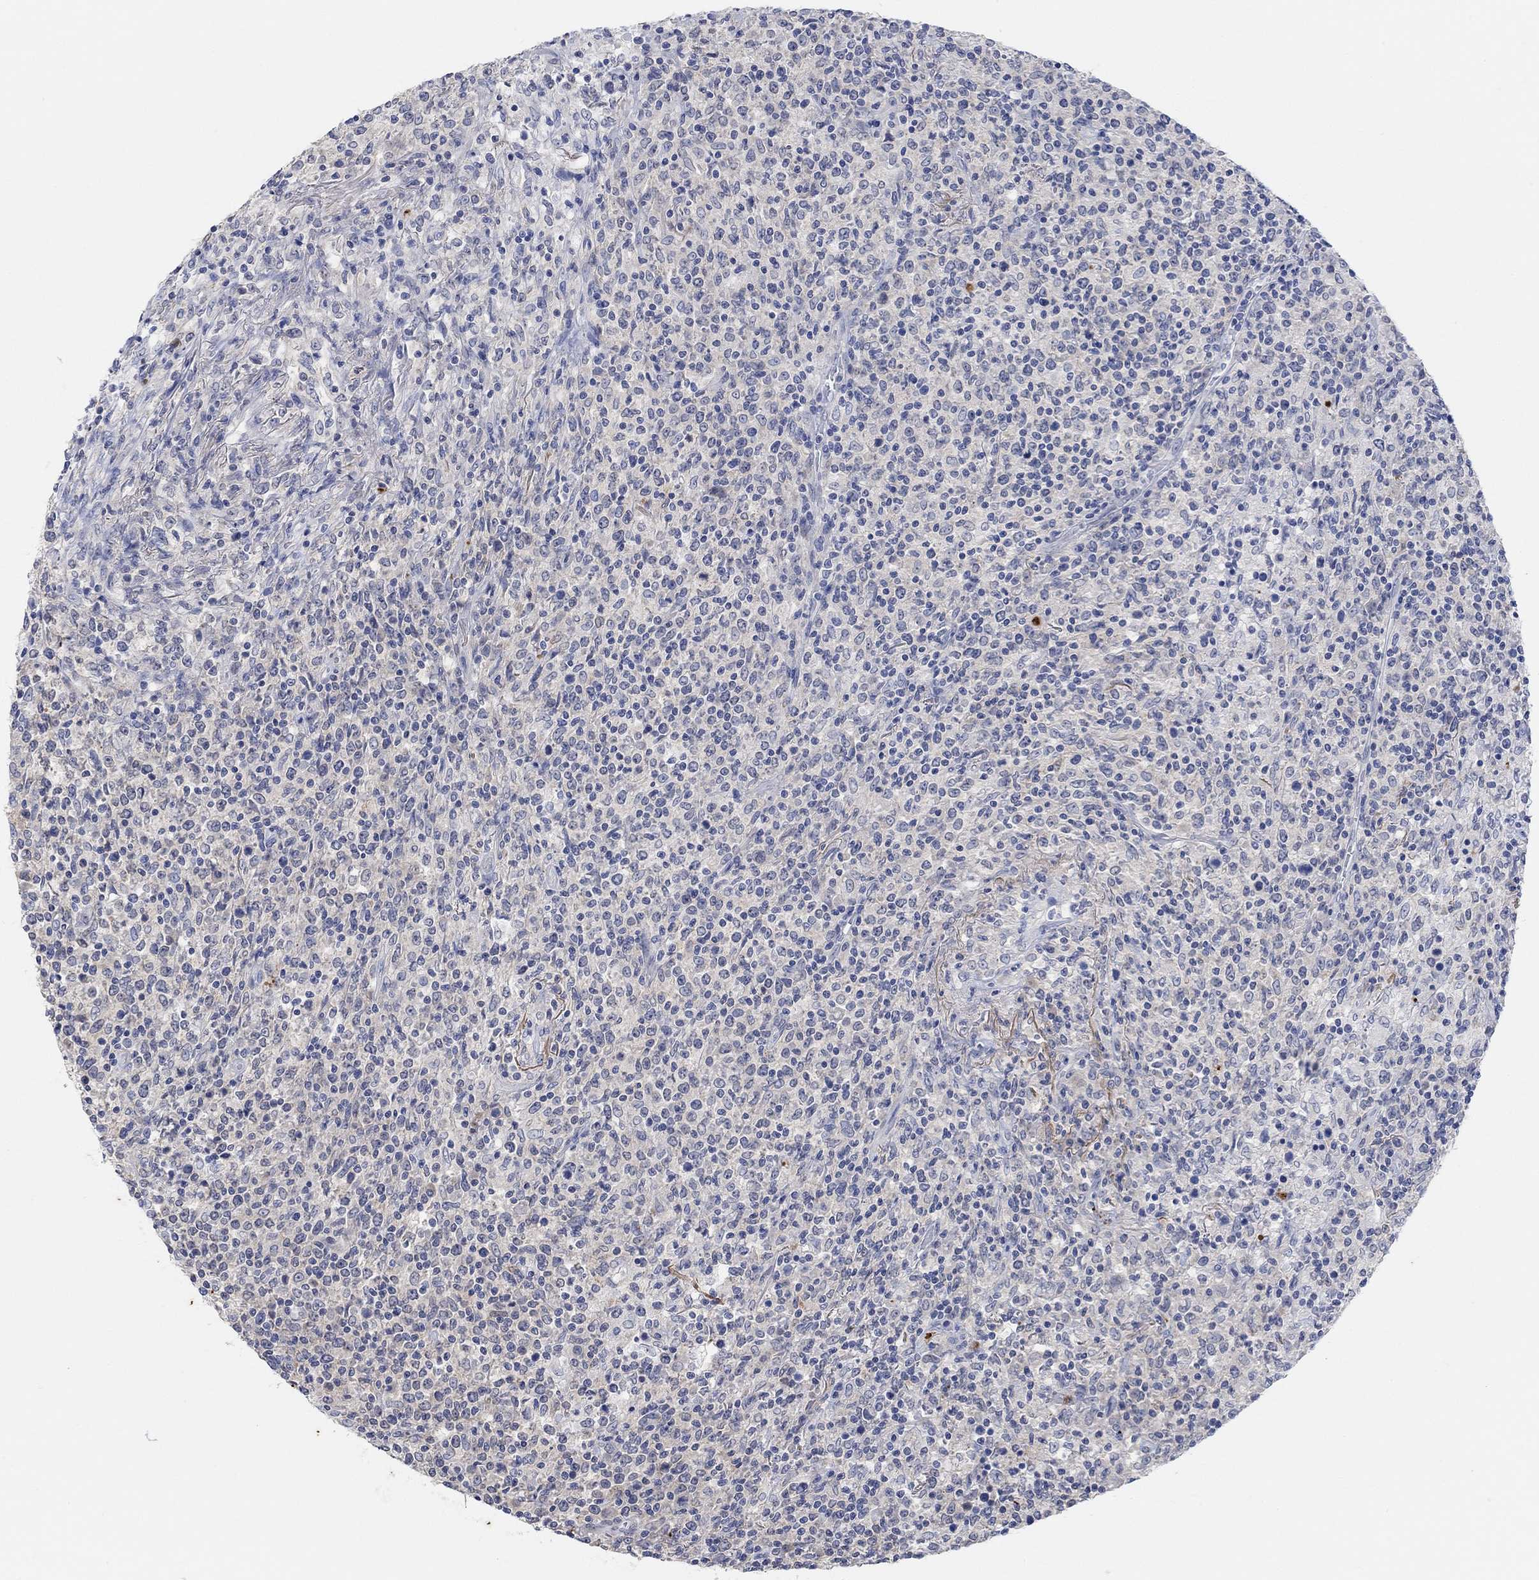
{"staining": {"intensity": "negative", "quantity": "none", "location": "none"}, "tissue": "lymphoma", "cell_type": "Tumor cells", "image_type": "cancer", "snomed": [{"axis": "morphology", "description": "Malignant lymphoma, non-Hodgkin's type, High grade"}, {"axis": "topography", "description": "Lung"}], "caption": "Immunohistochemistry image of neoplastic tissue: human high-grade malignant lymphoma, non-Hodgkin's type stained with DAB (3,3'-diaminobenzidine) demonstrates no significant protein staining in tumor cells.", "gene": "RIMS1", "patient": {"sex": "male", "age": 79}}